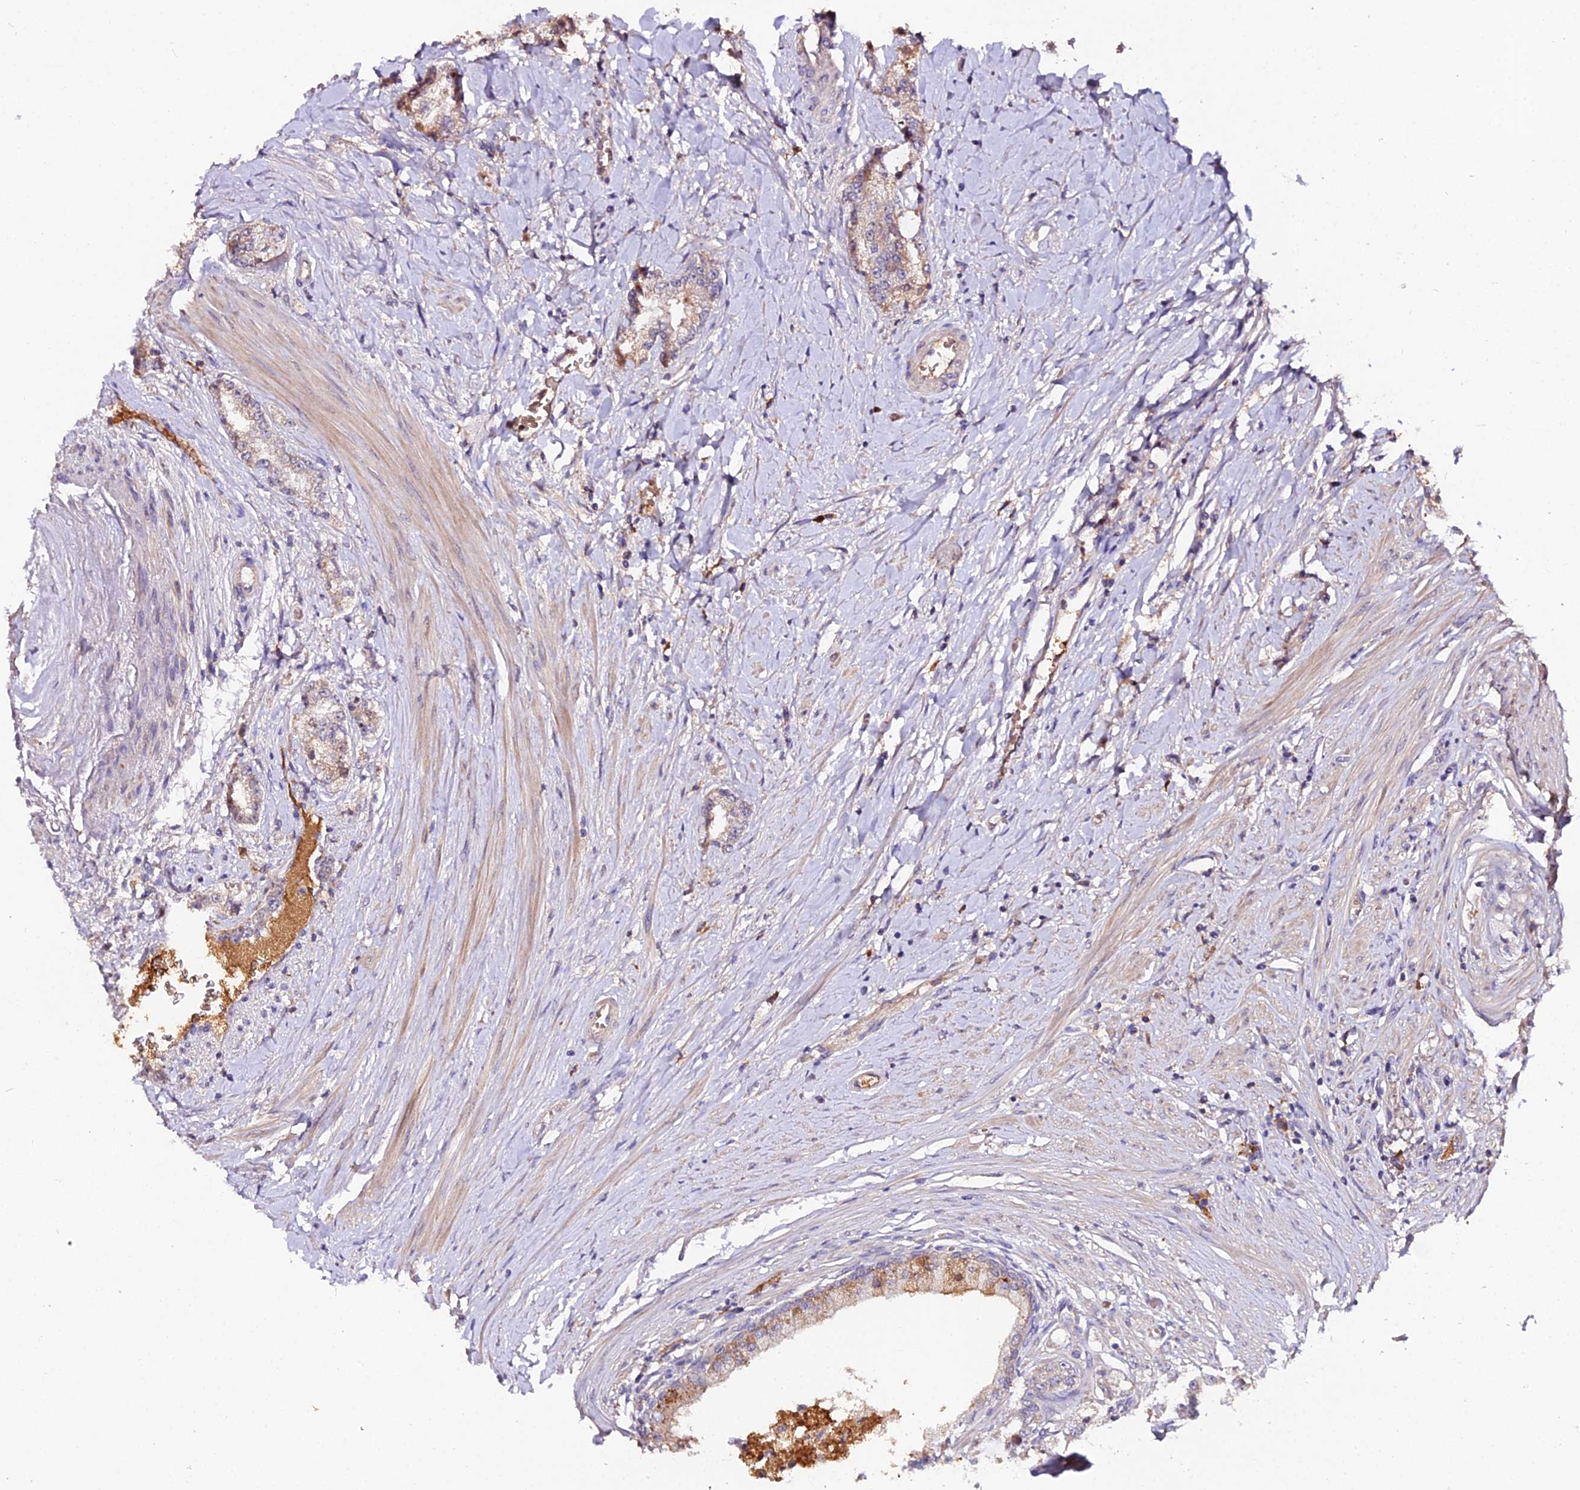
{"staining": {"intensity": "weak", "quantity": "<25%", "location": "cytoplasmic/membranous"}, "tissue": "prostate cancer", "cell_type": "Tumor cells", "image_type": "cancer", "snomed": [{"axis": "morphology", "description": "Adenocarcinoma, High grade"}, {"axis": "topography", "description": "Prostate"}], "caption": "This is an immunohistochemistry (IHC) photomicrograph of human adenocarcinoma (high-grade) (prostate). There is no expression in tumor cells.", "gene": "KCTD16", "patient": {"sex": "male", "age": 64}}